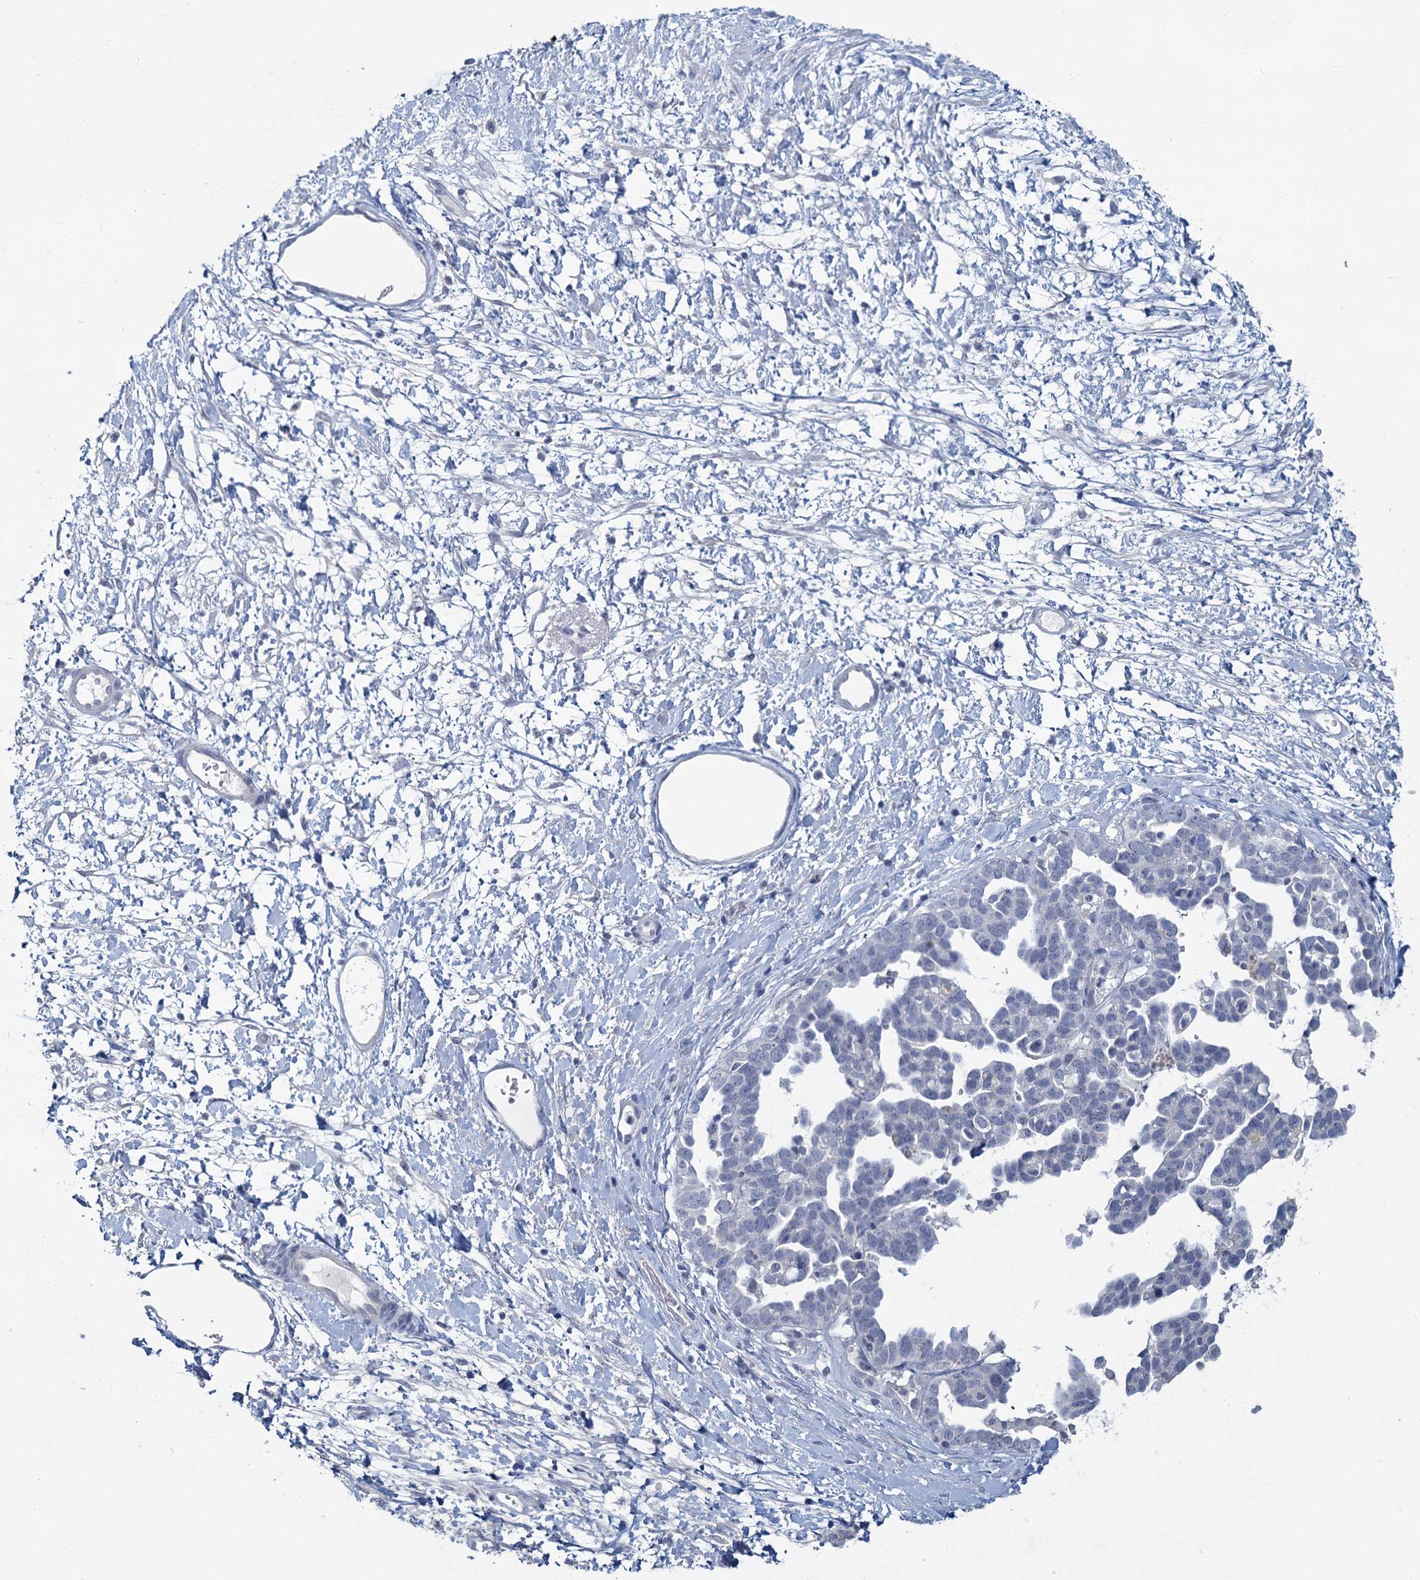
{"staining": {"intensity": "negative", "quantity": "none", "location": "none"}, "tissue": "ovarian cancer", "cell_type": "Tumor cells", "image_type": "cancer", "snomed": [{"axis": "morphology", "description": "Cystadenocarcinoma, serous, NOS"}, {"axis": "topography", "description": "Ovary"}], "caption": "High magnification brightfield microscopy of ovarian cancer stained with DAB (3,3'-diaminobenzidine) (brown) and counterstained with hematoxylin (blue): tumor cells show no significant expression.", "gene": "CHGA", "patient": {"sex": "female", "age": 54}}